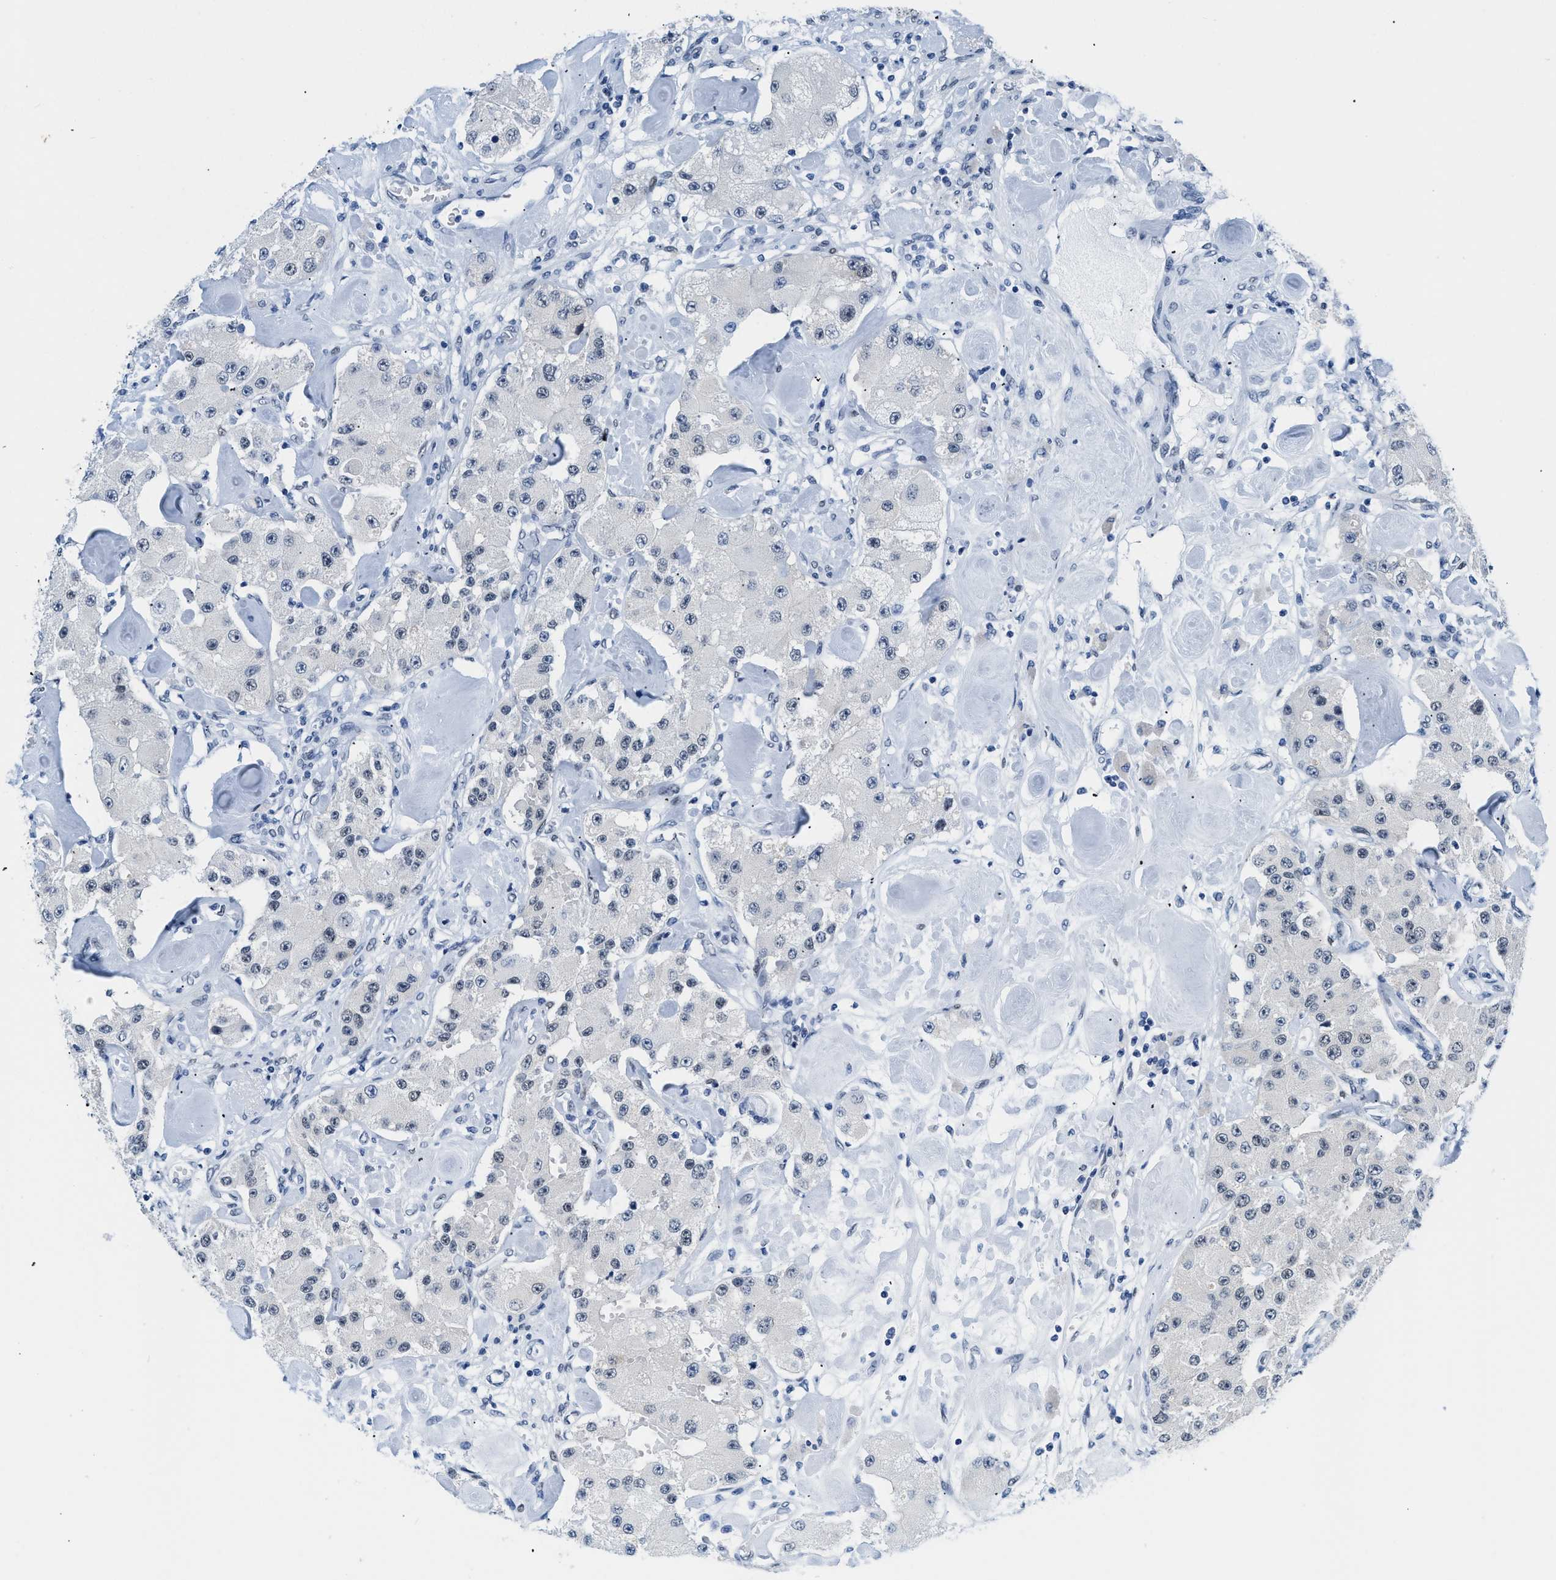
{"staining": {"intensity": "moderate", "quantity": "<25%", "location": "nuclear"}, "tissue": "carcinoid", "cell_type": "Tumor cells", "image_type": "cancer", "snomed": [{"axis": "morphology", "description": "Carcinoid, malignant, NOS"}, {"axis": "topography", "description": "Pancreas"}], "caption": "Brown immunohistochemical staining in malignant carcinoid demonstrates moderate nuclear expression in approximately <25% of tumor cells. (DAB IHC with brightfield microscopy, high magnification).", "gene": "CTBP1", "patient": {"sex": "male", "age": 41}}